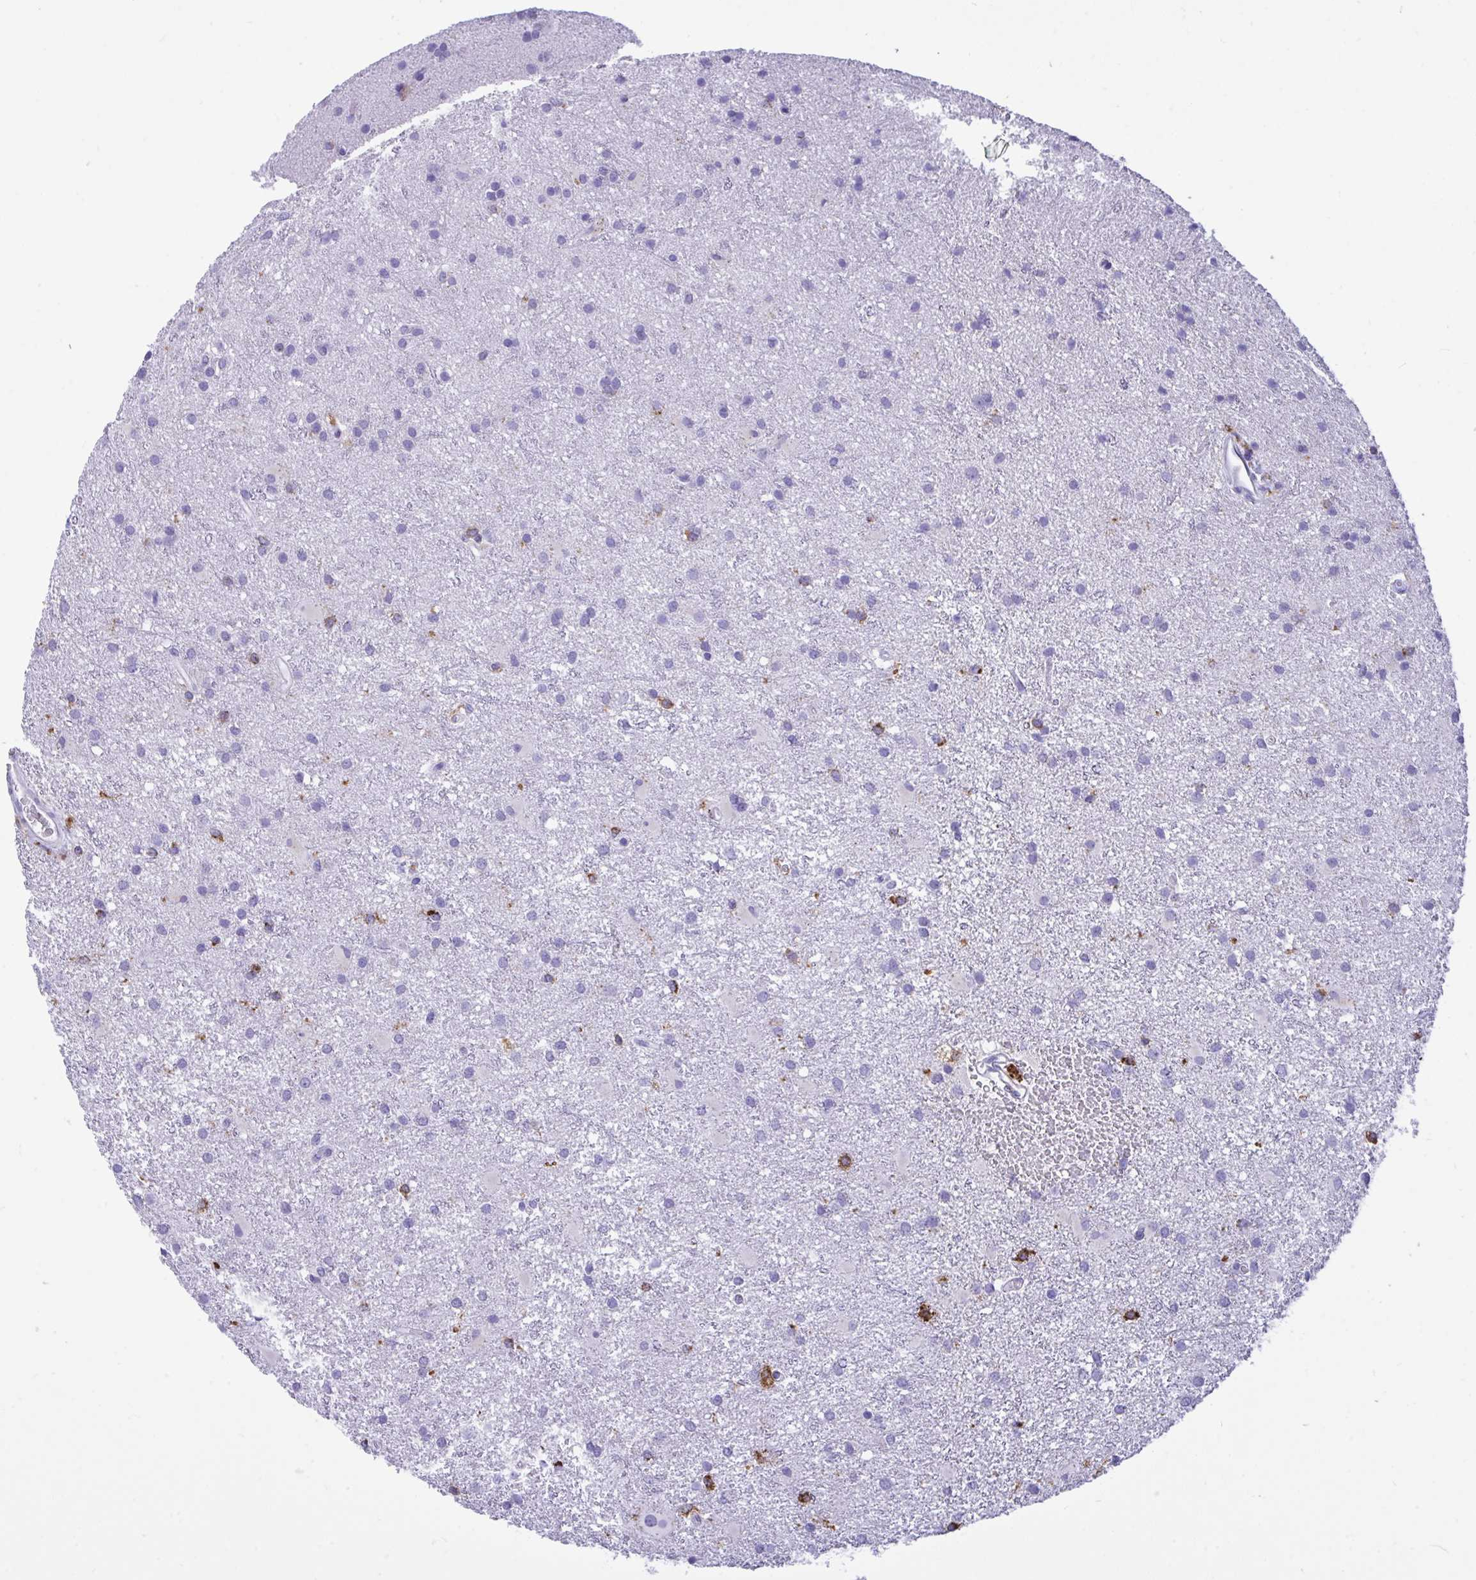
{"staining": {"intensity": "weak", "quantity": "<25%", "location": "cytoplasmic/membranous"}, "tissue": "glioma", "cell_type": "Tumor cells", "image_type": "cancer", "snomed": [{"axis": "morphology", "description": "Glioma, malignant, High grade"}, {"axis": "topography", "description": "Brain"}], "caption": "Tumor cells show no significant positivity in malignant glioma (high-grade).", "gene": "CPVL", "patient": {"sex": "male", "age": 55}}